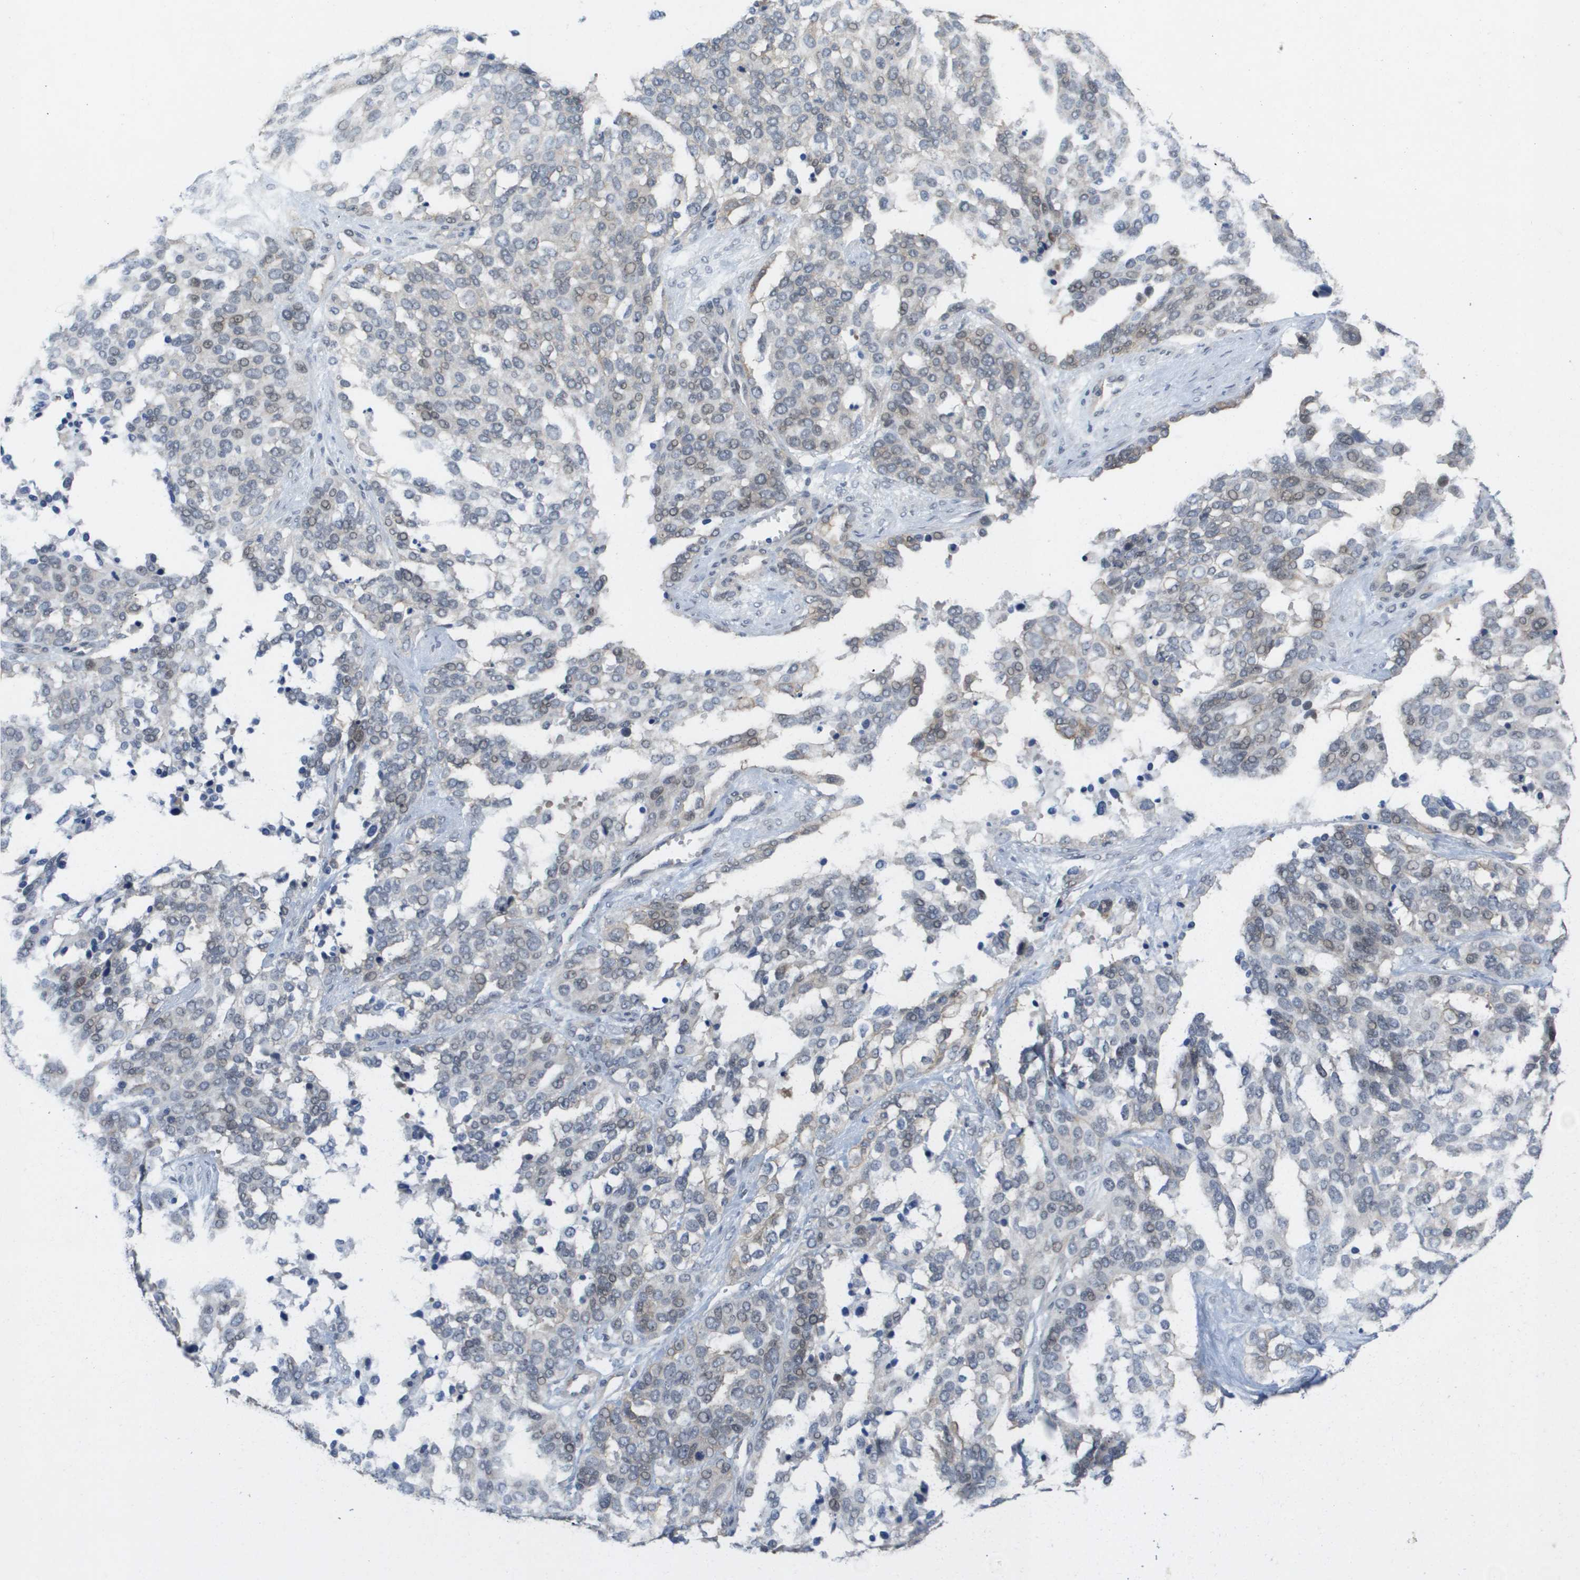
{"staining": {"intensity": "negative", "quantity": "none", "location": "none"}, "tissue": "ovarian cancer", "cell_type": "Tumor cells", "image_type": "cancer", "snomed": [{"axis": "morphology", "description": "Cystadenocarcinoma, serous, NOS"}, {"axis": "topography", "description": "Ovary"}], "caption": "Immunohistochemical staining of ovarian serous cystadenocarcinoma displays no significant expression in tumor cells.", "gene": "MTARC2", "patient": {"sex": "female", "age": 44}}